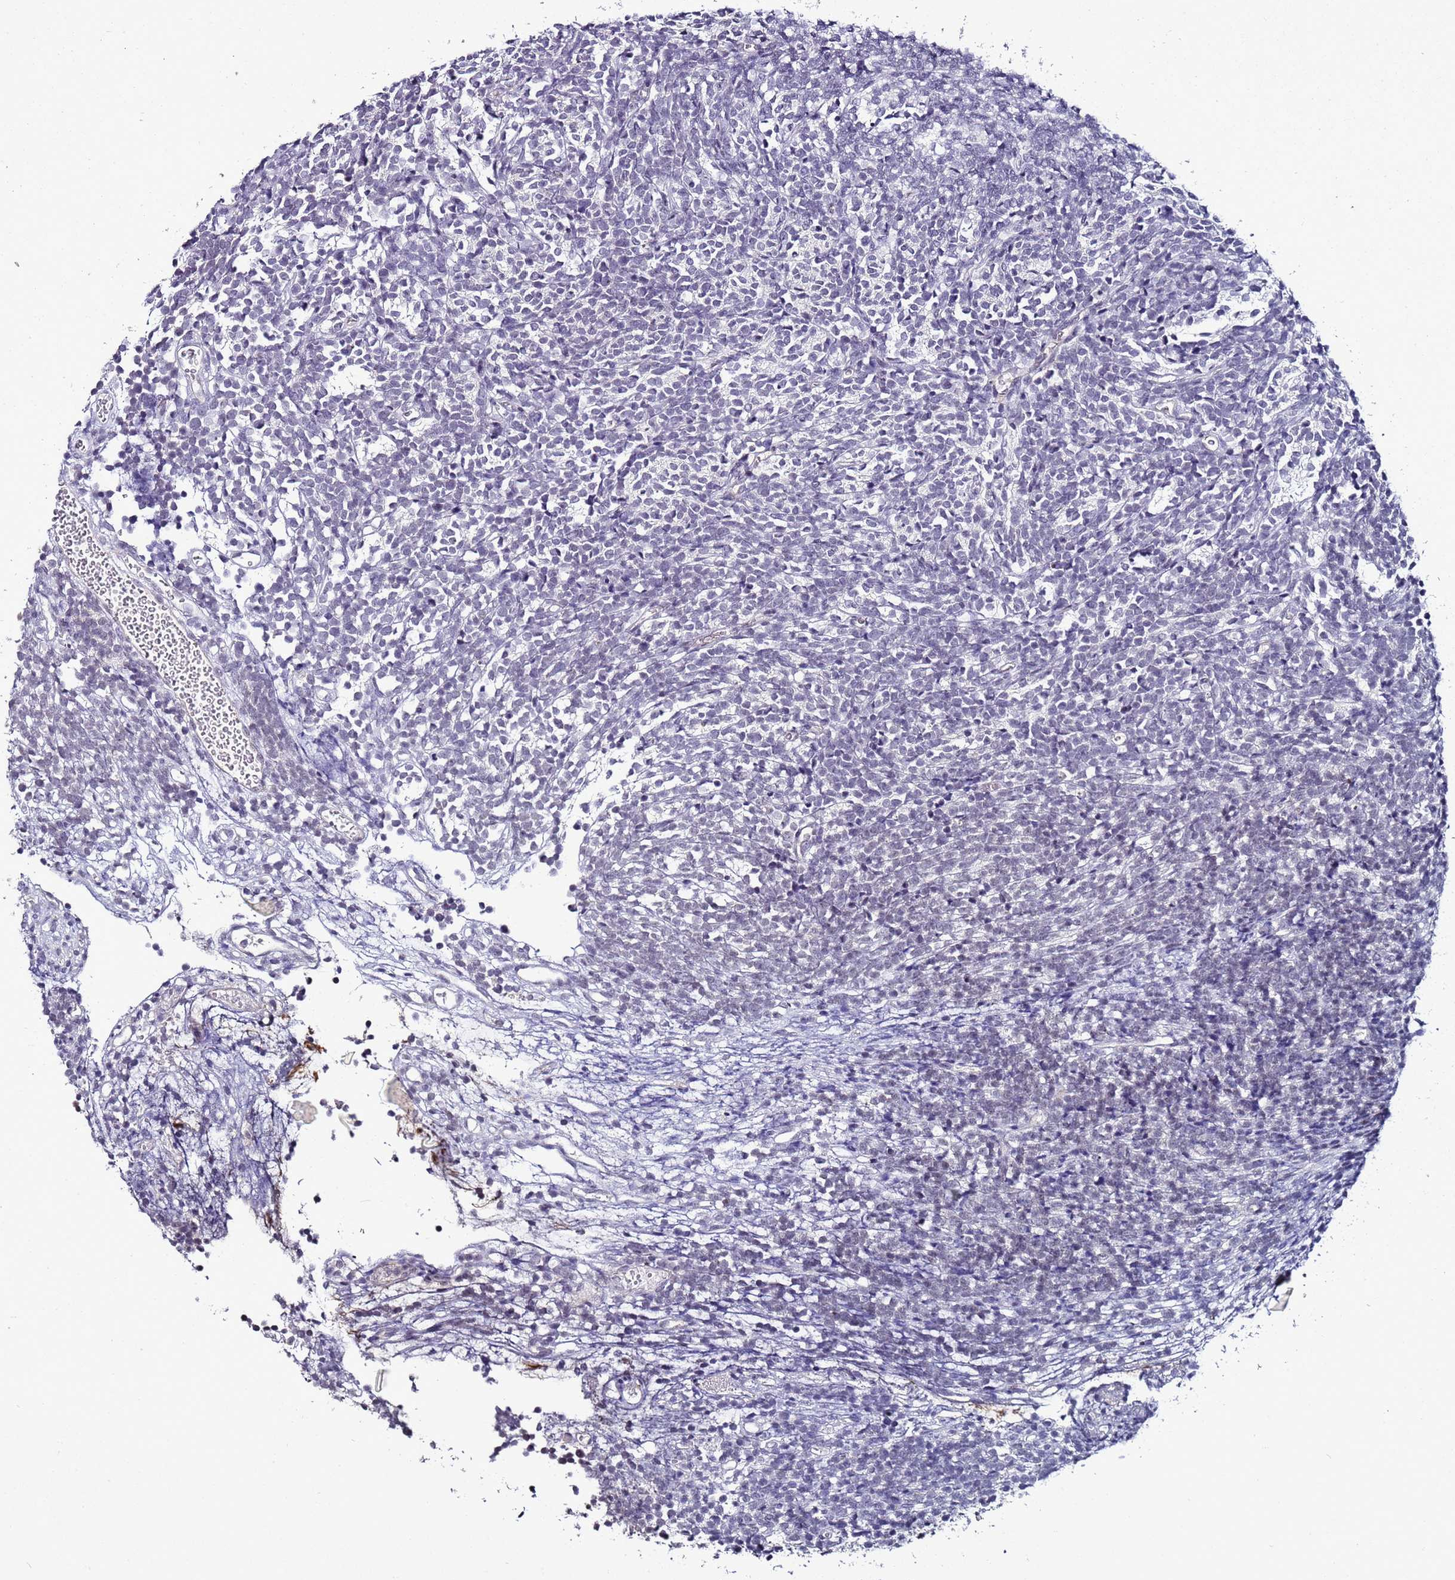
{"staining": {"intensity": "negative", "quantity": "none", "location": "none"}, "tissue": "glioma", "cell_type": "Tumor cells", "image_type": "cancer", "snomed": [{"axis": "morphology", "description": "Glioma, malignant, Low grade"}, {"axis": "topography", "description": "Brain"}], "caption": "The IHC micrograph has no significant positivity in tumor cells of glioma tissue.", "gene": "PSMA7", "patient": {"sex": "female", "age": 1}}